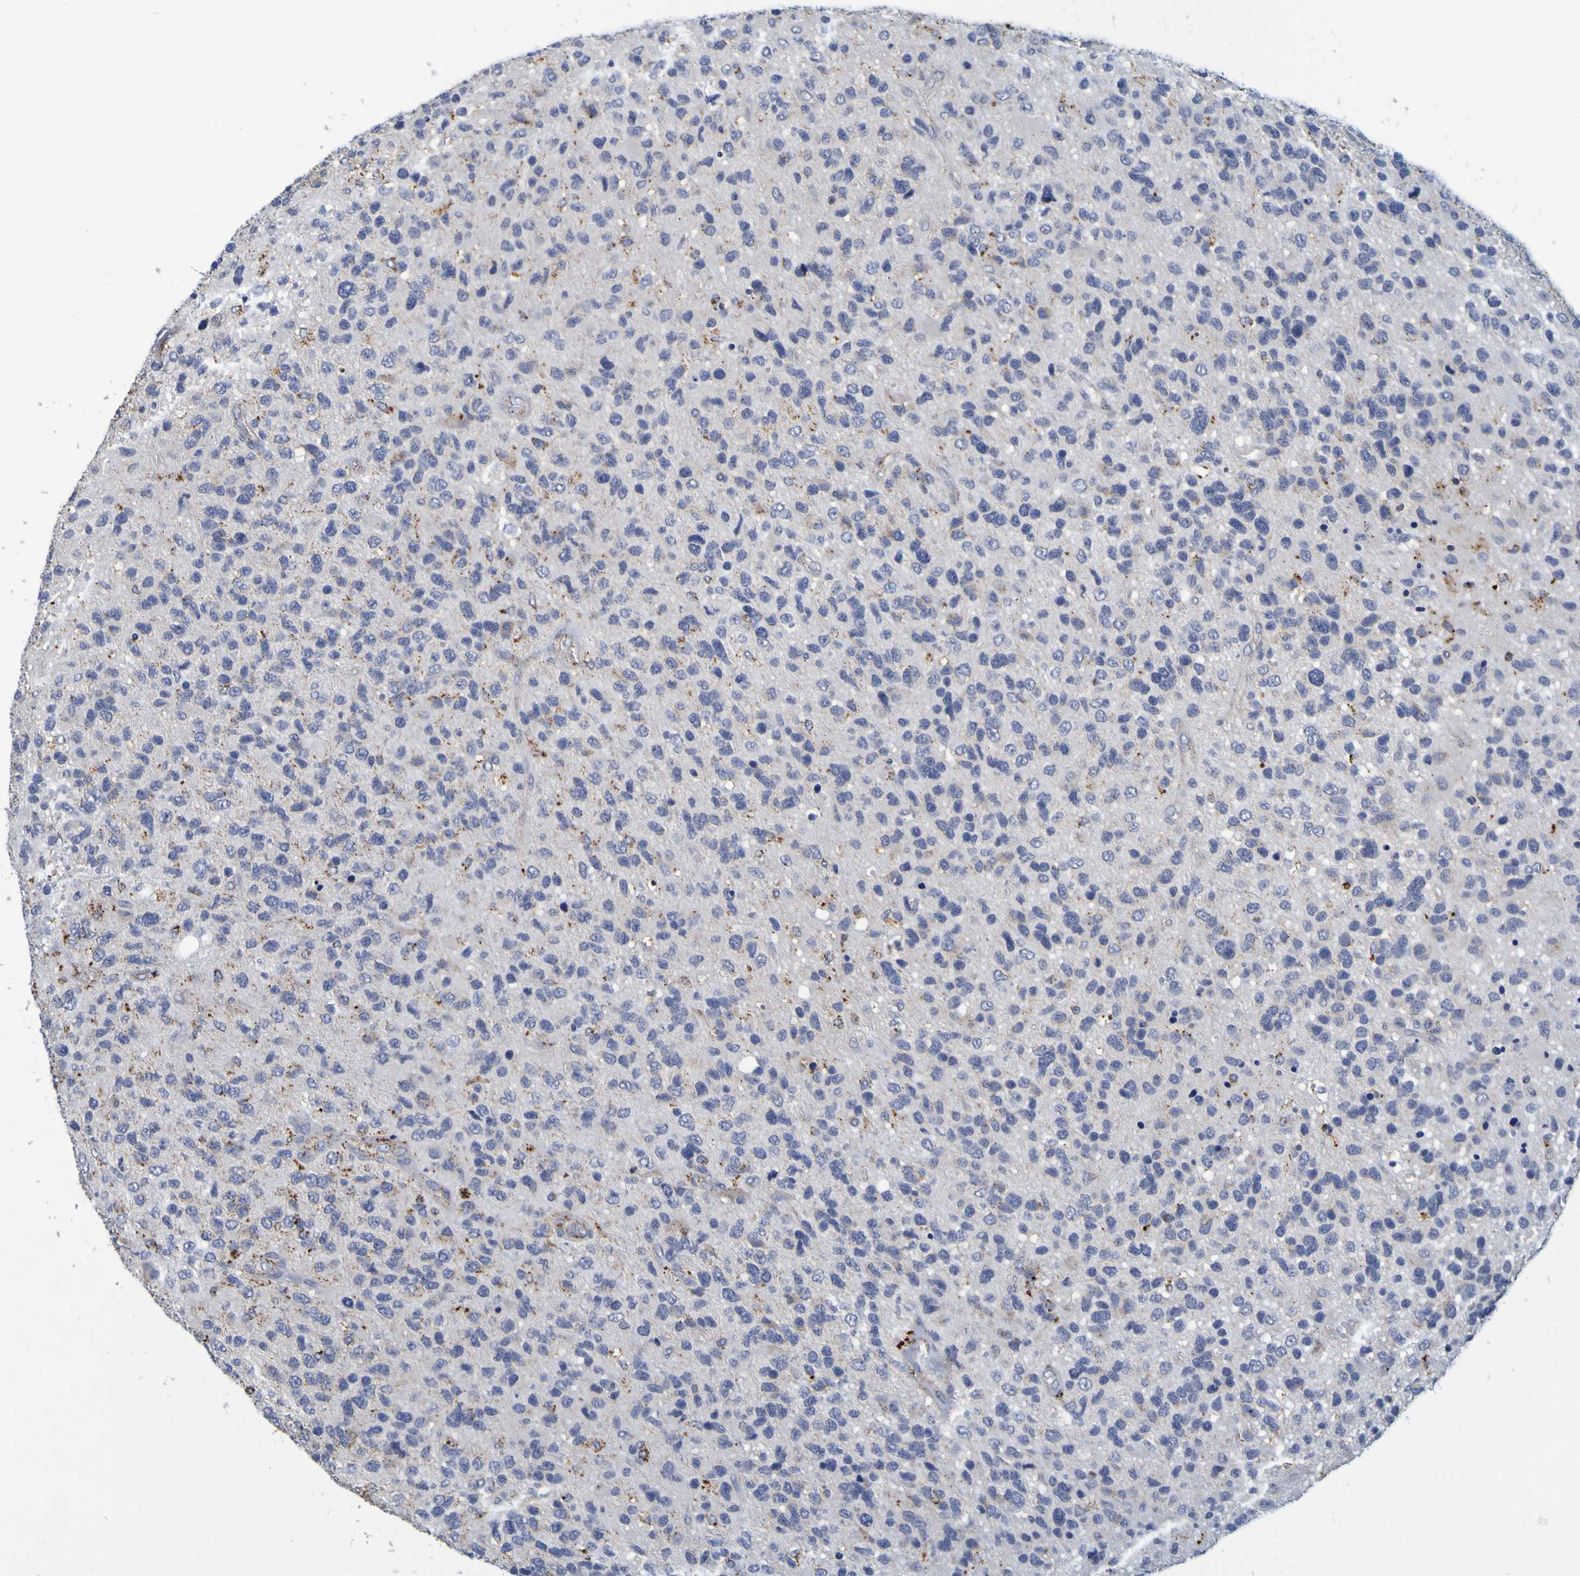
{"staining": {"intensity": "moderate", "quantity": "<25%", "location": "cytoplasmic/membranous"}, "tissue": "glioma", "cell_type": "Tumor cells", "image_type": "cancer", "snomed": [{"axis": "morphology", "description": "Glioma, malignant, High grade"}, {"axis": "topography", "description": "Brain"}], "caption": "Protein expression by IHC demonstrates moderate cytoplasmic/membranous positivity in about <25% of tumor cells in glioma.", "gene": "TPH1", "patient": {"sex": "female", "age": 58}}